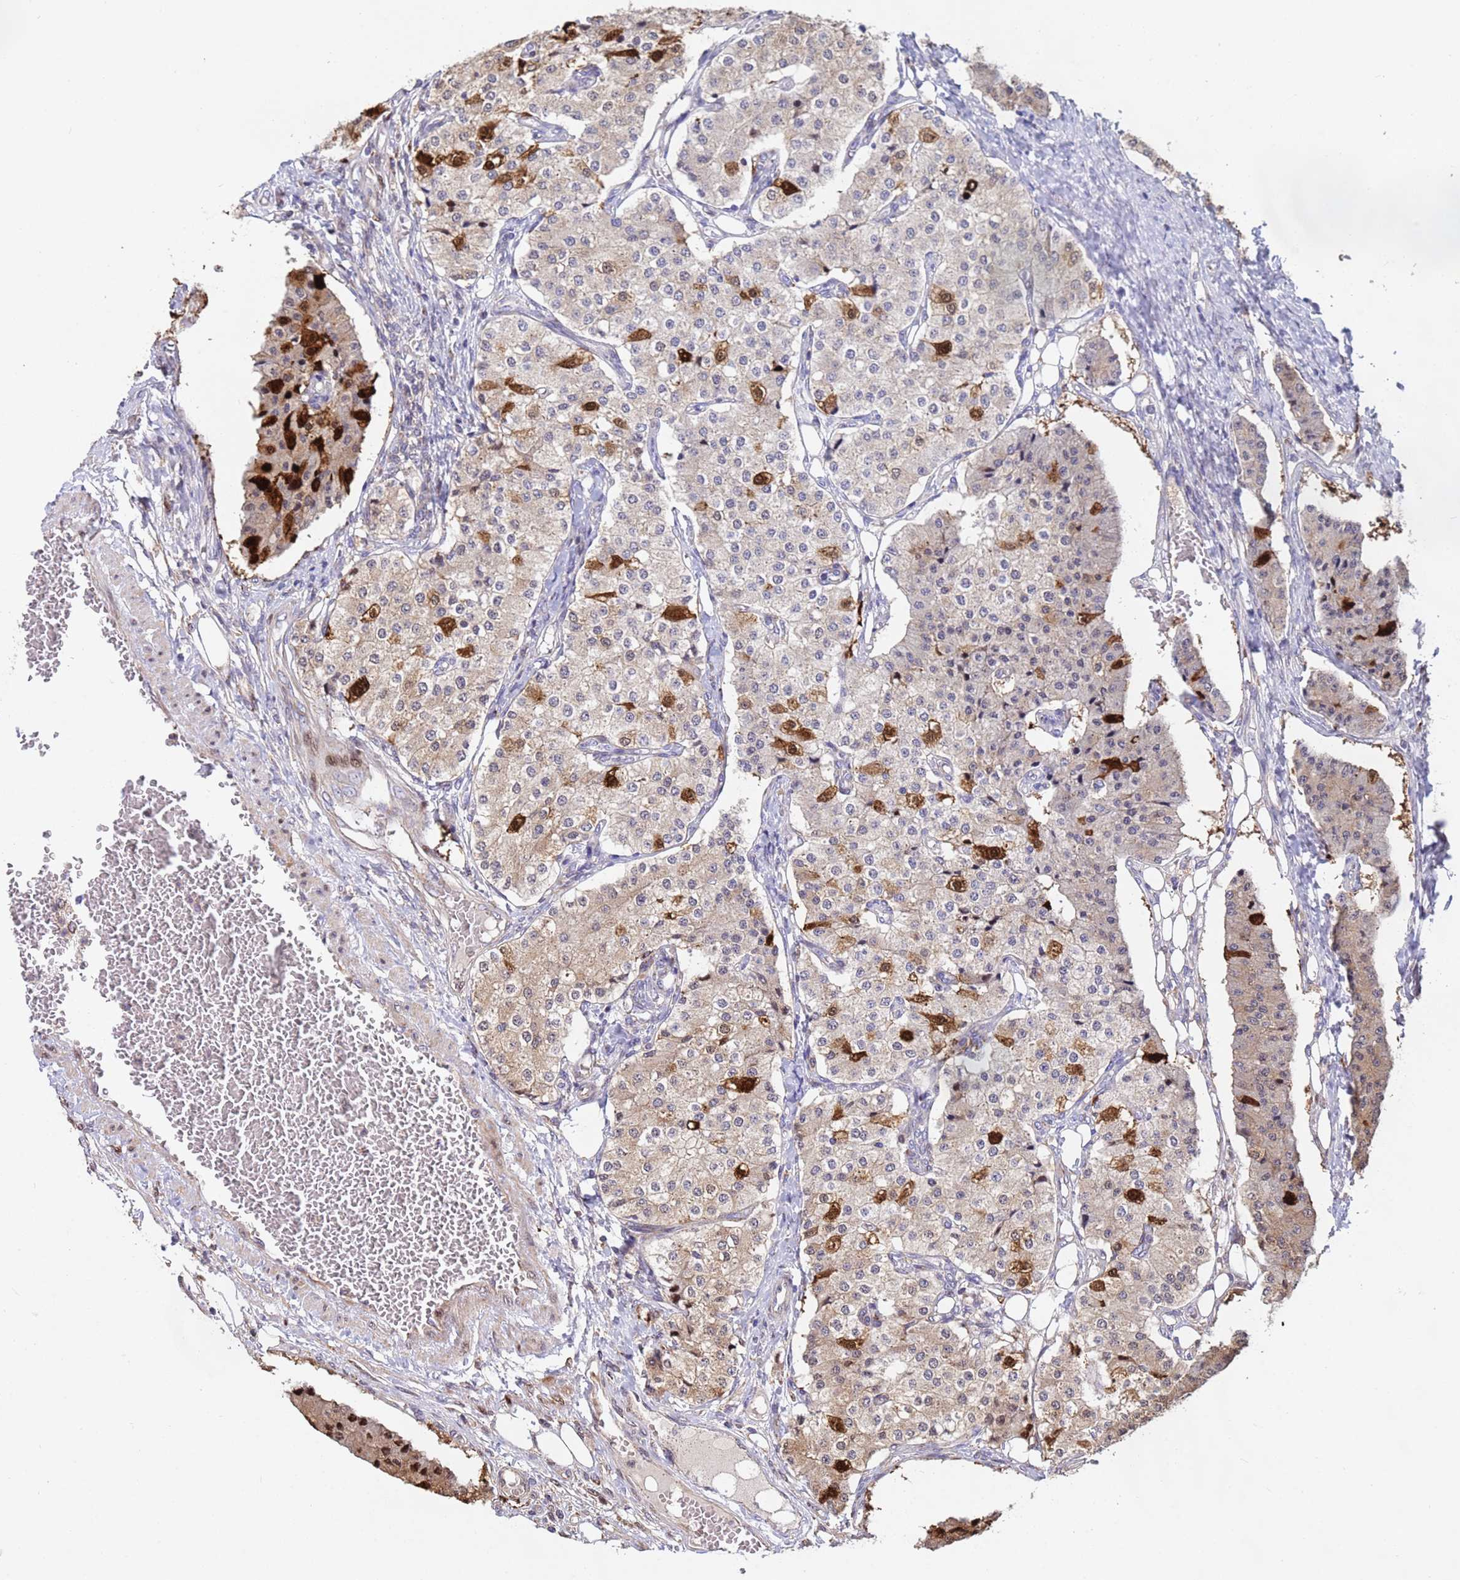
{"staining": {"intensity": "strong", "quantity": "<25%", "location": "cytoplasmic/membranous,nuclear"}, "tissue": "carcinoid", "cell_type": "Tumor cells", "image_type": "cancer", "snomed": [{"axis": "morphology", "description": "Carcinoid, malignant, NOS"}, {"axis": "topography", "description": "Colon"}], "caption": "Strong cytoplasmic/membranous and nuclear positivity for a protein is identified in approximately <25% of tumor cells of carcinoid (malignant) using immunohistochemistry (IHC).", "gene": "TUBGCP3", "patient": {"sex": "female", "age": 52}}